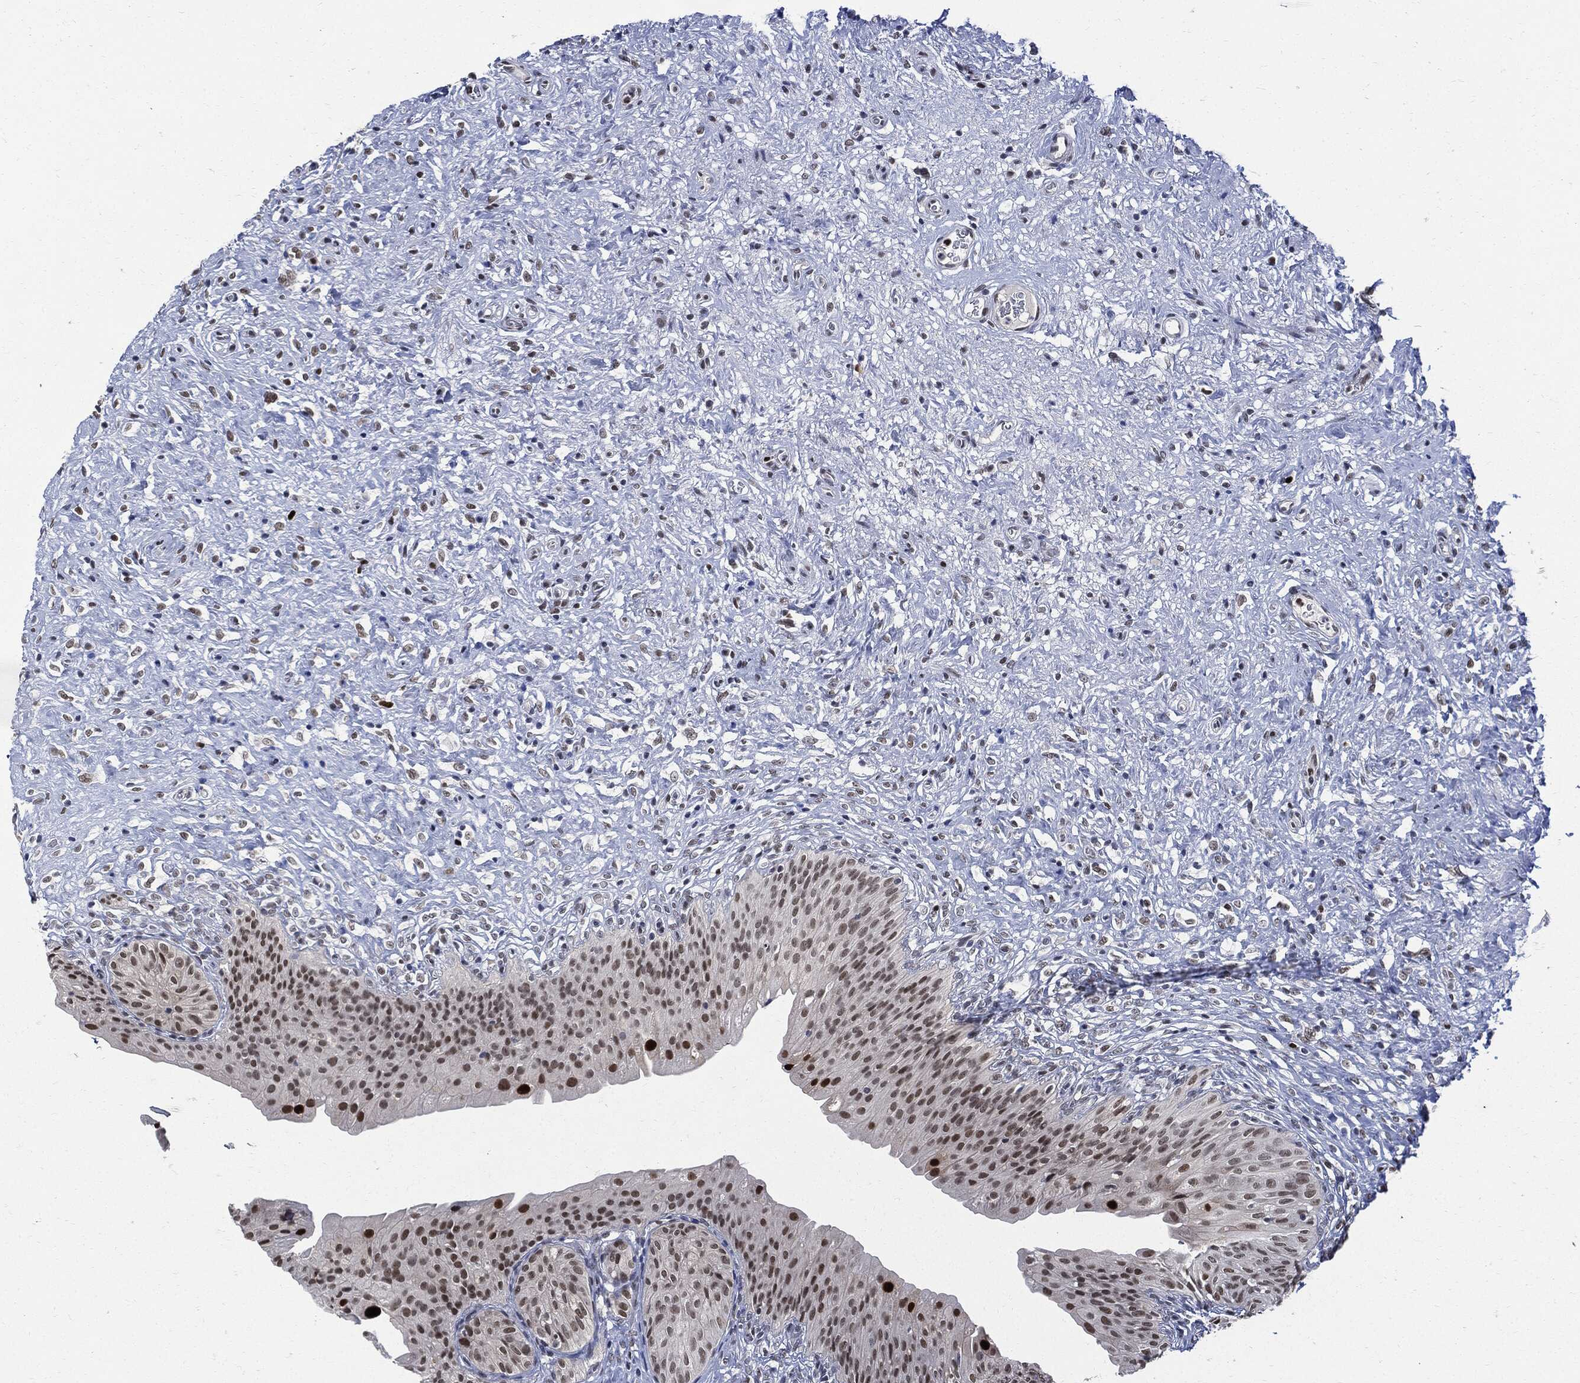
{"staining": {"intensity": "strong", "quantity": "<25%", "location": "nuclear"}, "tissue": "urinary bladder", "cell_type": "Urothelial cells", "image_type": "normal", "snomed": [{"axis": "morphology", "description": "Normal tissue, NOS"}, {"axis": "topography", "description": "Urinary bladder"}], "caption": "About <25% of urothelial cells in unremarkable human urinary bladder display strong nuclear protein staining as visualized by brown immunohistochemical staining.", "gene": "PCNA", "patient": {"sex": "male", "age": 46}}